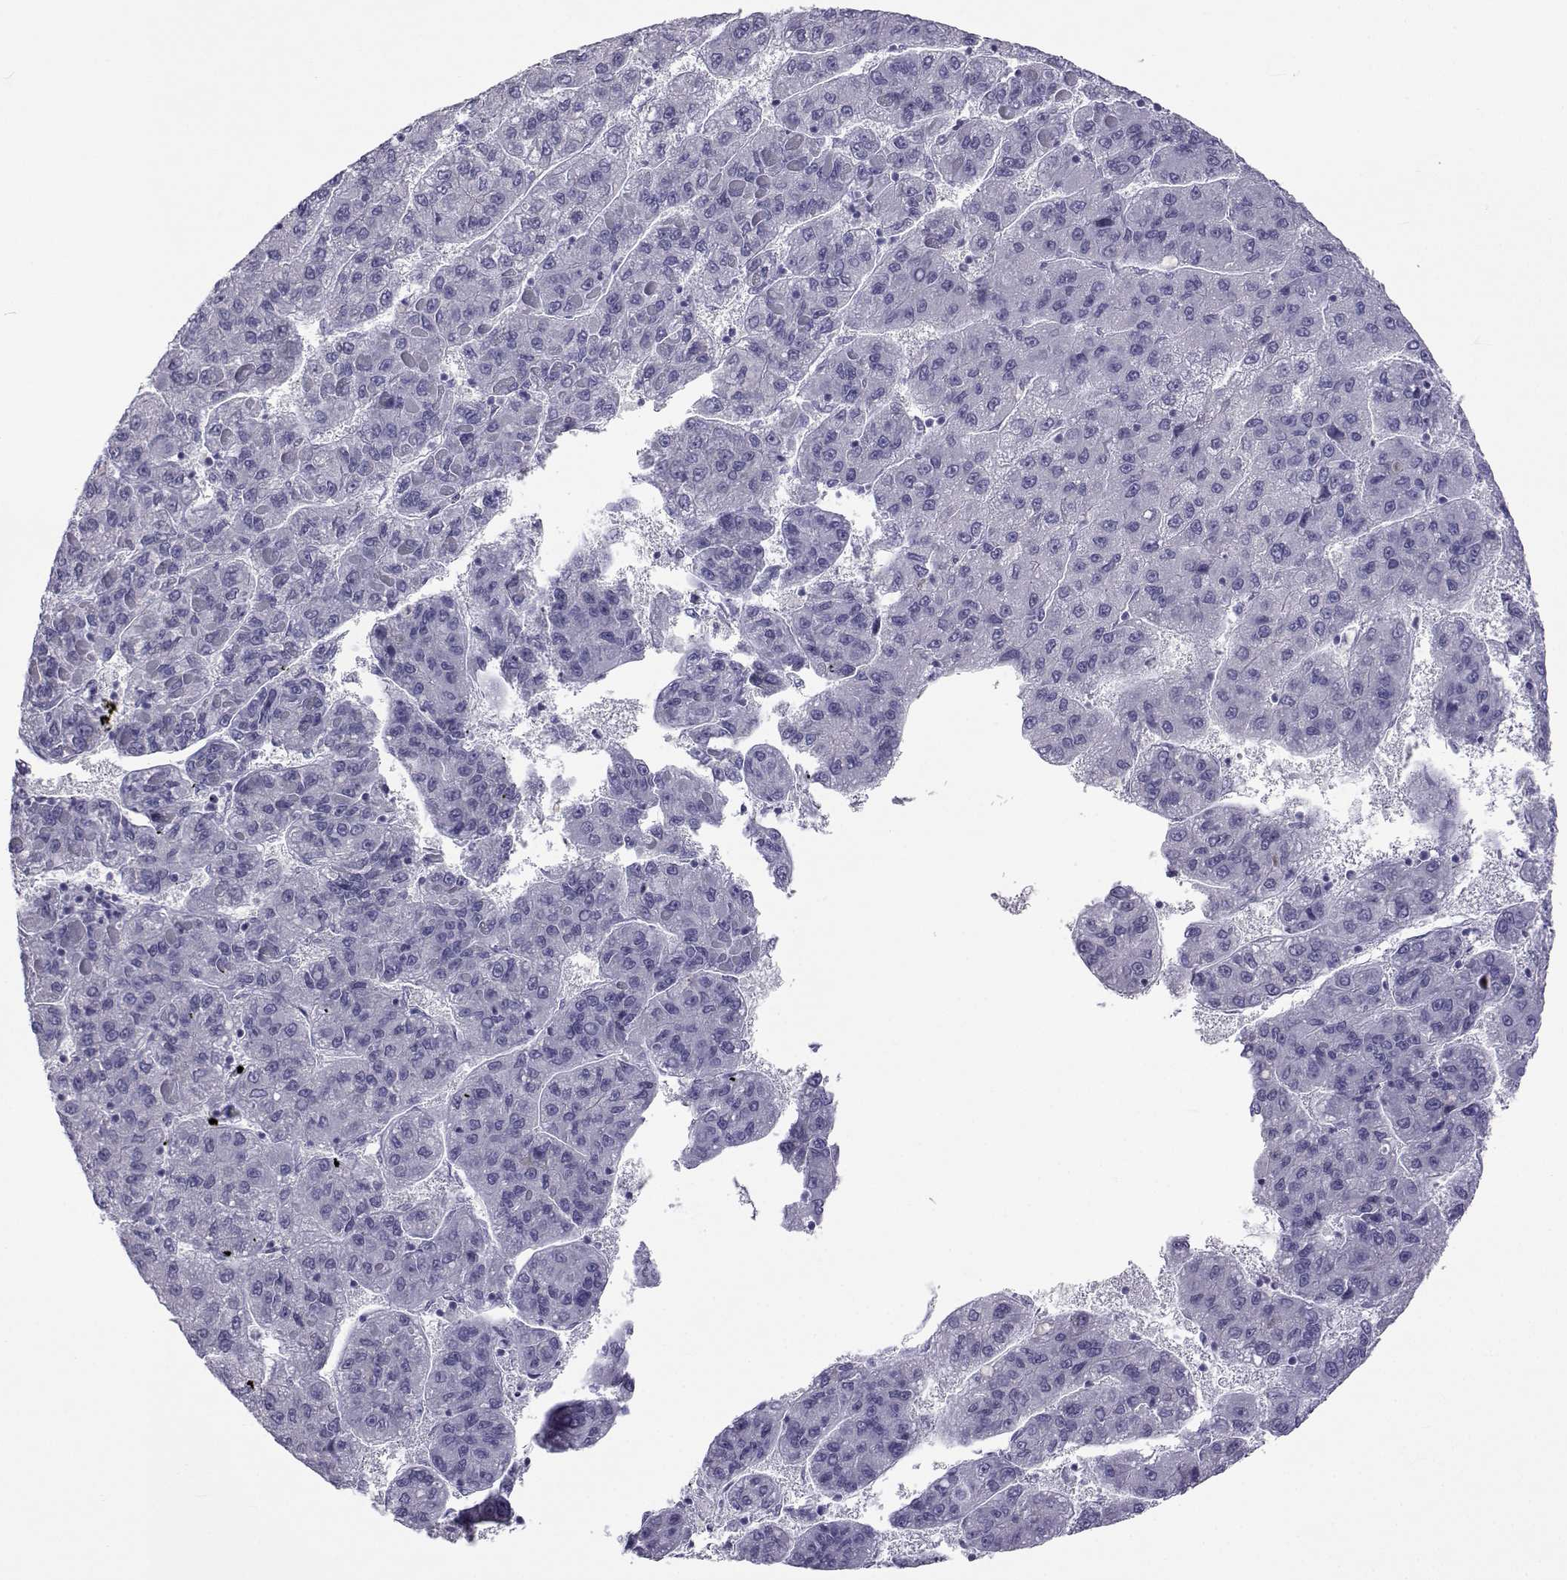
{"staining": {"intensity": "negative", "quantity": "none", "location": "none"}, "tissue": "liver cancer", "cell_type": "Tumor cells", "image_type": "cancer", "snomed": [{"axis": "morphology", "description": "Carcinoma, Hepatocellular, NOS"}, {"axis": "topography", "description": "Liver"}], "caption": "DAB (3,3'-diaminobenzidine) immunohistochemical staining of human liver hepatocellular carcinoma reveals no significant staining in tumor cells. The staining was performed using DAB to visualize the protein expression in brown, while the nuclei were stained in blue with hematoxylin (Magnification: 20x).", "gene": "ACTL7A", "patient": {"sex": "female", "age": 82}}